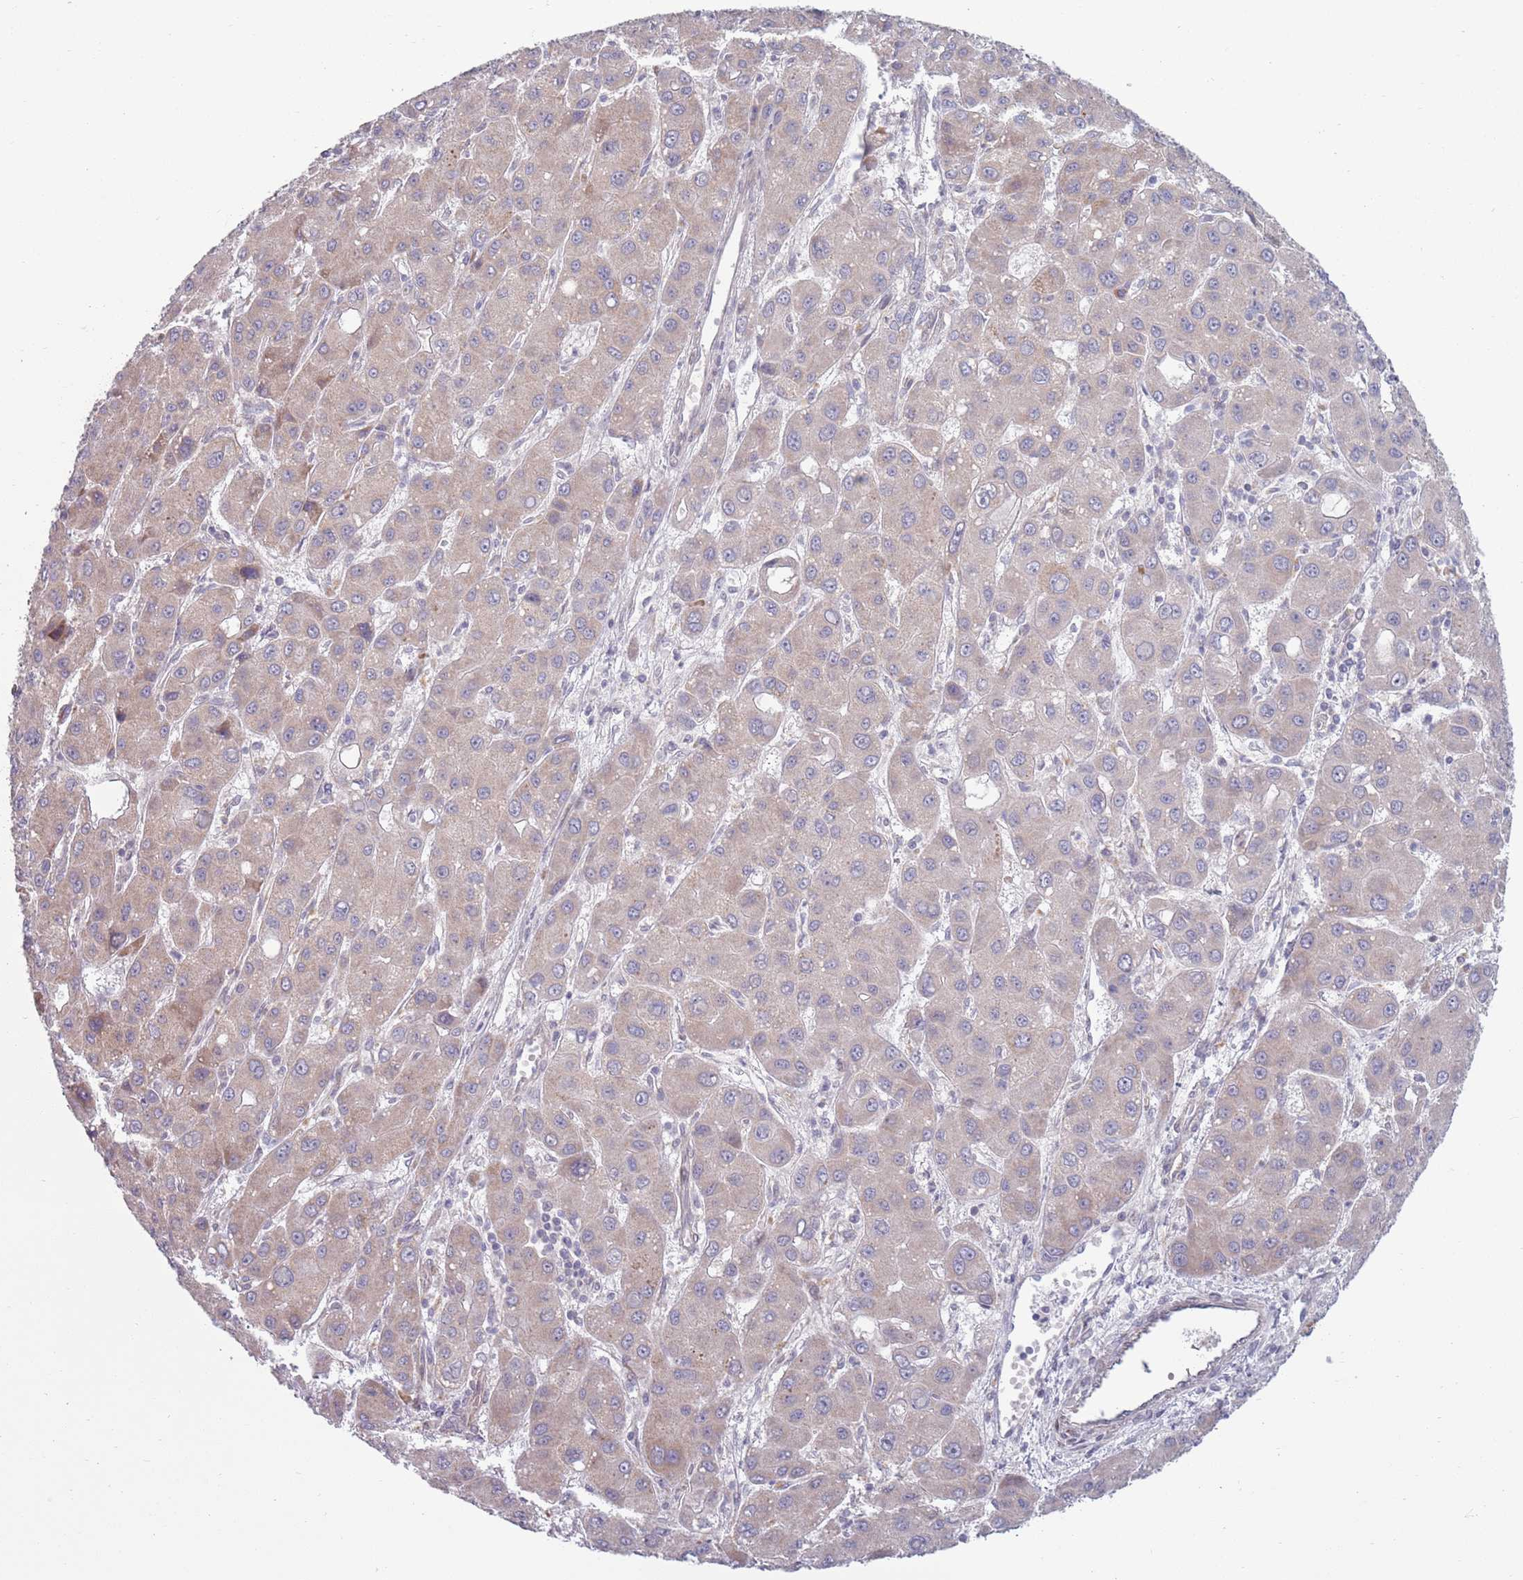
{"staining": {"intensity": "weak", "quantity": ">75%", "location": "cytoplasmic/membranous"}, "tissue": "liver cancer", "cell_type": "Tumor cells", "image_type": "cancer", "snomed": [{"axis": "morphology", "description": "Carcinoma, Hepatocellular, NOS"}, {"axis": "topography", "description": "Liver"}], "caption": "Protein expression analysis of human liver hepatocellular carcinoma reveals weak cytoplasmic/membranous positivity in about >75% of tumor cells.", "gene": "TYW1", "patient": {"sex": "male", "age": 55}}